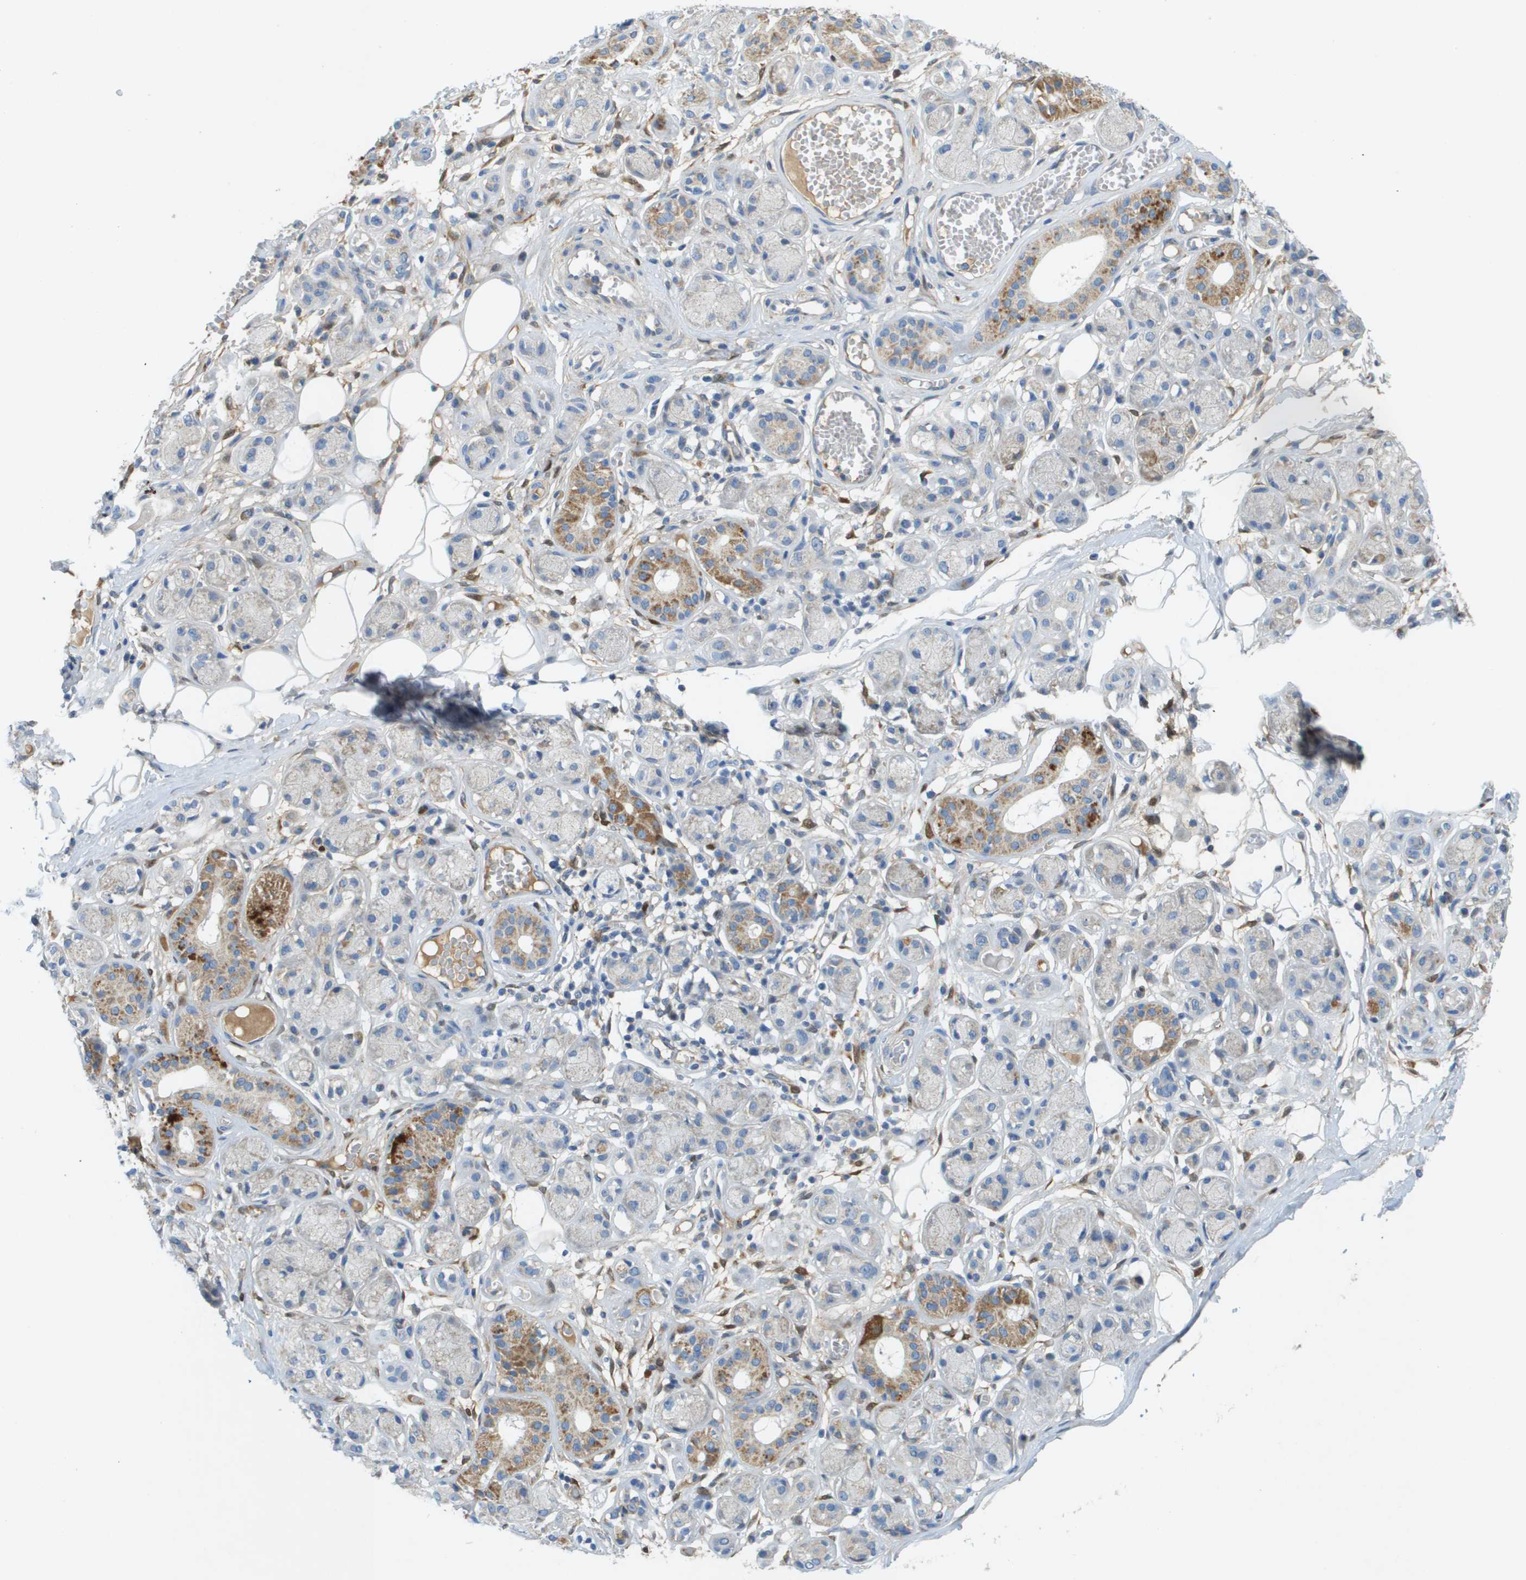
{"staining": {"intensity": "weak", "quantity": "25%-75%", "location": "cytoplasmic/membranous"}, "tissue": "adipose tissue", "cell_type": "Adipocytes", "image_type": "normal", "snomed": [{"axis": "morphology", "description": "Normal tissue, NOS"}, {"axis": "morphology", "description": "Inflammation, NOS"}, {"axis": "topography", "description": "Salivary gland"}, {"axis": "topography", "description": "Peripheral nerve tissue"}], "caption": "Immunohistochemistry (IHC) image of normal human adipose tissue stained for a protein (brown), which demonstrates low levels of weak cytoplasmic/membranous positivity in approximately 25%-75% of adipocytes.", "gene": "CYGB", "patient": {"sex": "female", "age": 75}}